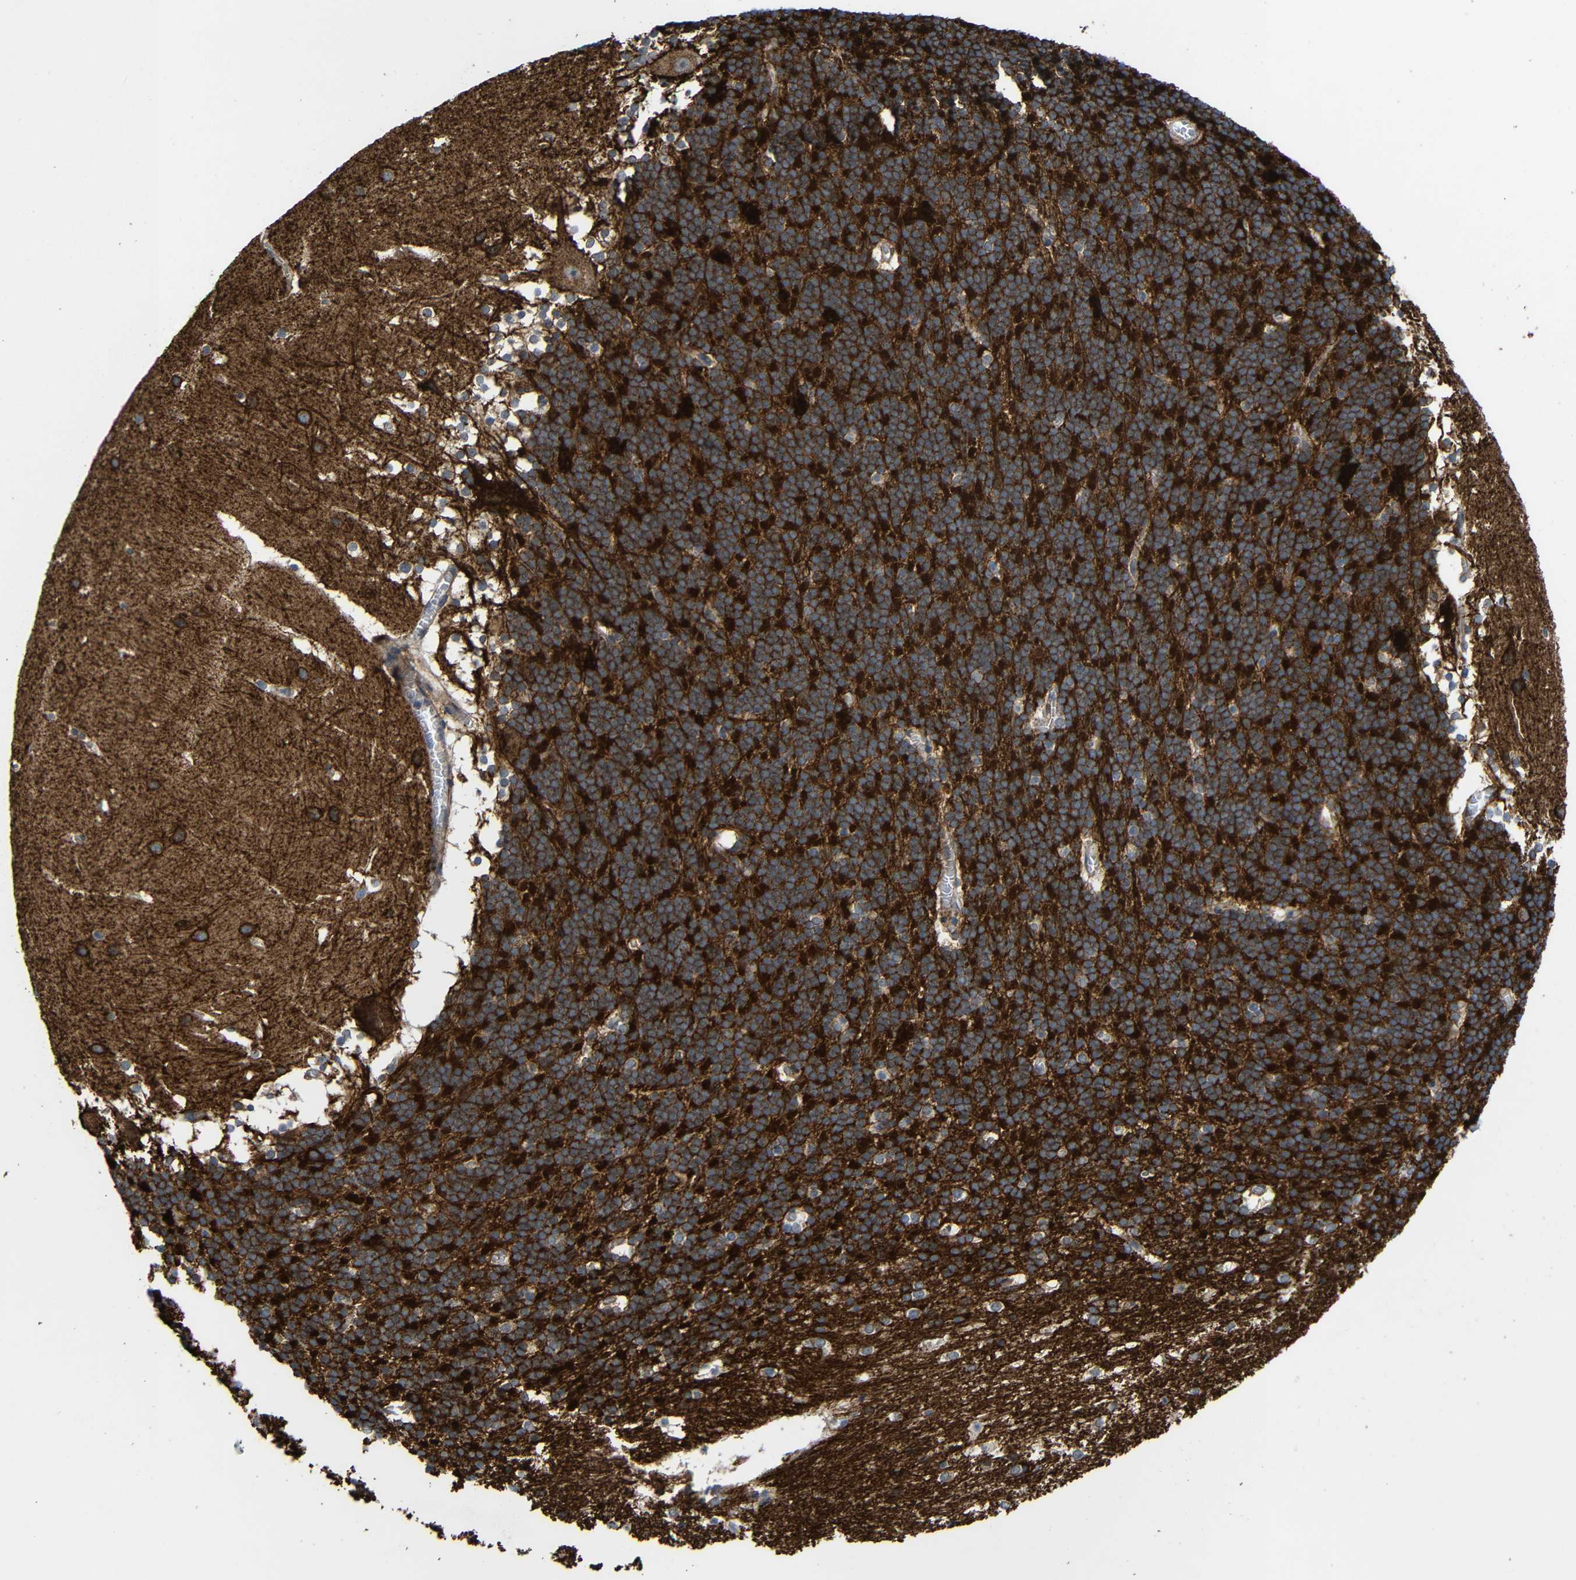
{"staining": {"intensity": "strong", "quantity": ">75%", "location": "cytoplasmic/membranous"}, "tissue": "cerebellum", "cell_type": "Cells in granular layer", "image_type": "normal", "snomed": [{"axis": "morphology", "description": "Normal tissue, NOS"}, {"axis": "topography", "description": "Cerebellum"}], "caption": "Immunohistochemical staining of benign cerebellum demonstrates strong cytoplasmic/membranous protein staining in about >75% of cells in granular layer.", "gene": "C1GALT1", "patient": {"sex": "female", "age": 19}}